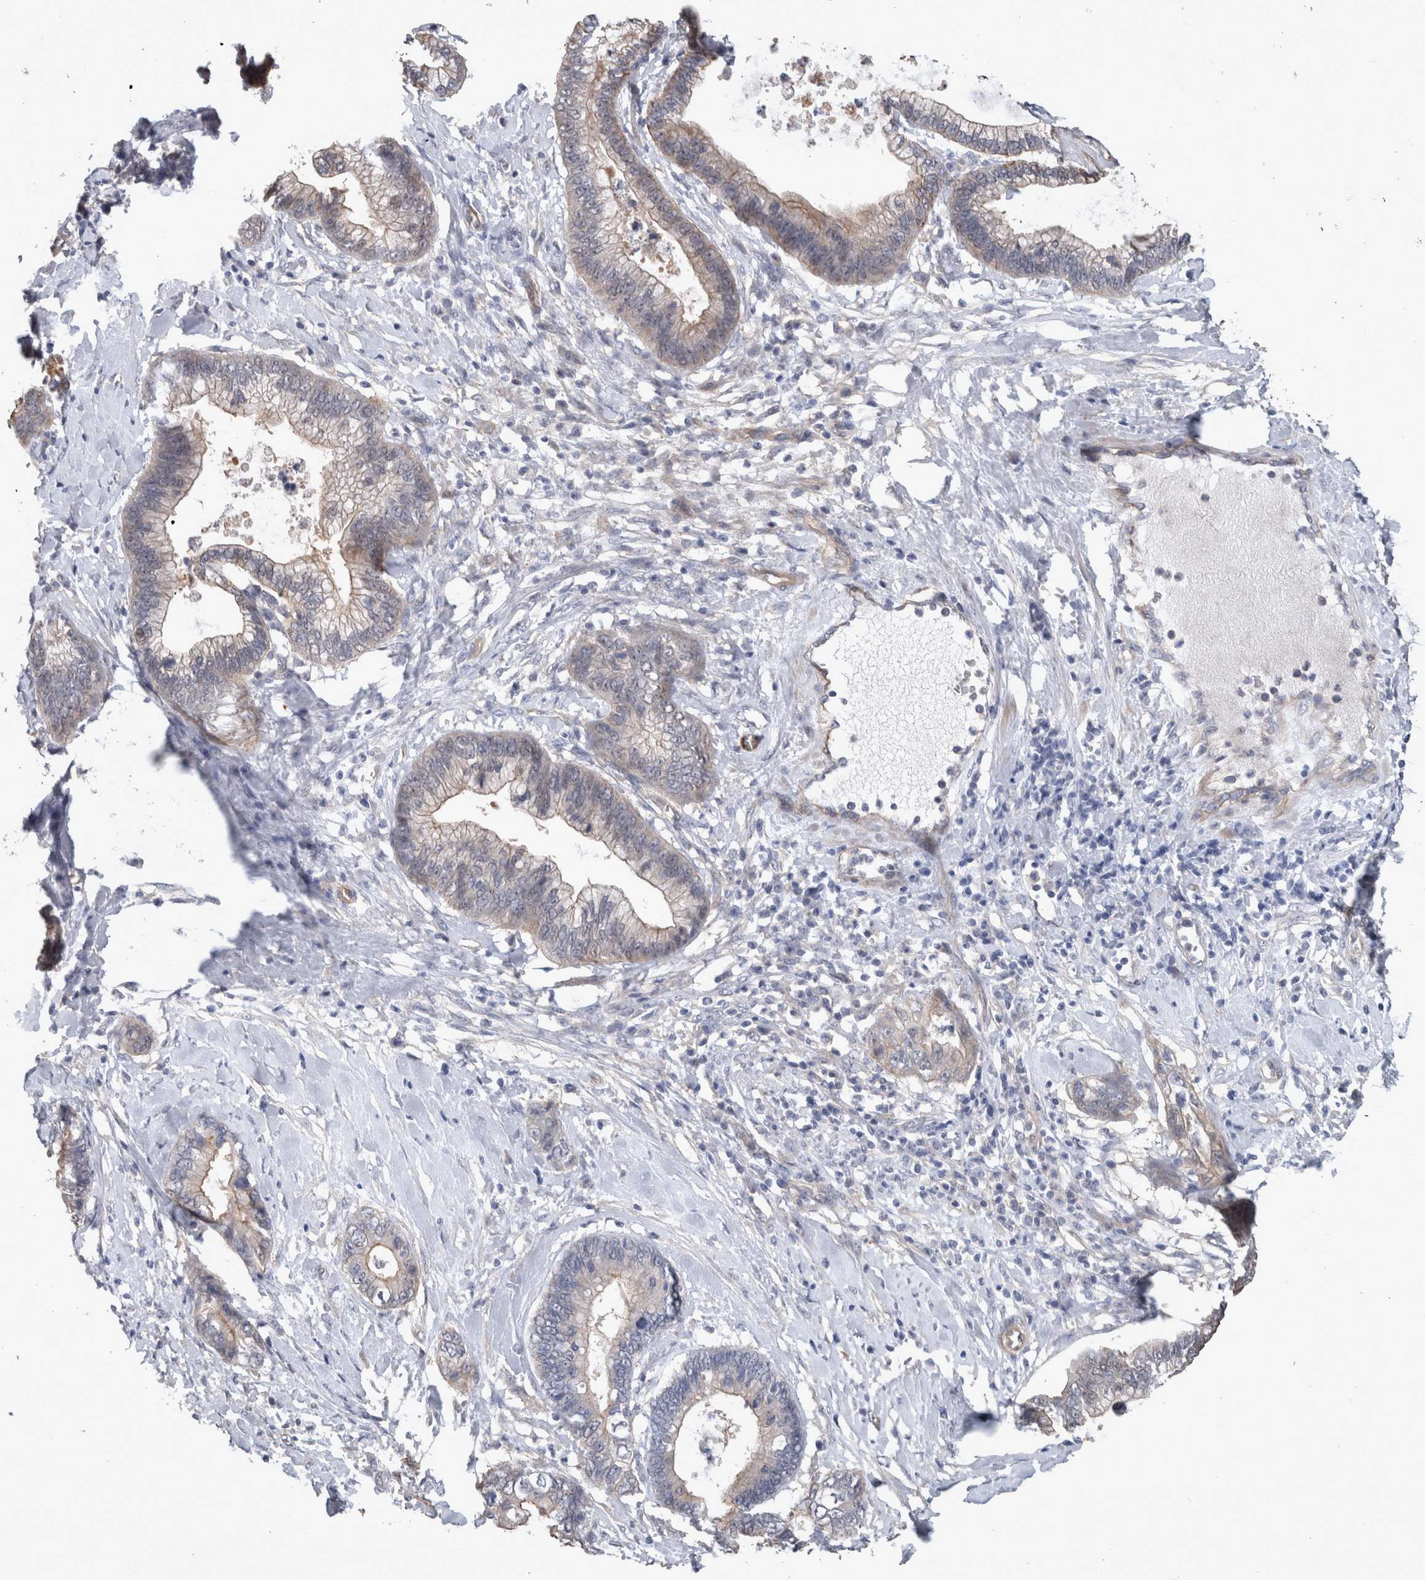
{"staining": {"intensity": "moderate", "quantity": "<25%", "location": "cytoplasmic/membranous"}, "tissue": "cervical cancer", "cell_type": "Tumor cells", "image_type": "cancer", "snomed": [{"axis": "morphology", "description": "Adenocarcinoma, NOS"}, {"axis": "topography", "description": "Cervix"}], "caption": "This is an image of immunohistochemistry (IHC) staining of cervical cancer (adenocarcinoma), which shows moderate expression in the cytoplasmic/membranous of tumor cells.", "gene": "BCAM", "patient": {"sex": "female", "age": 44}}